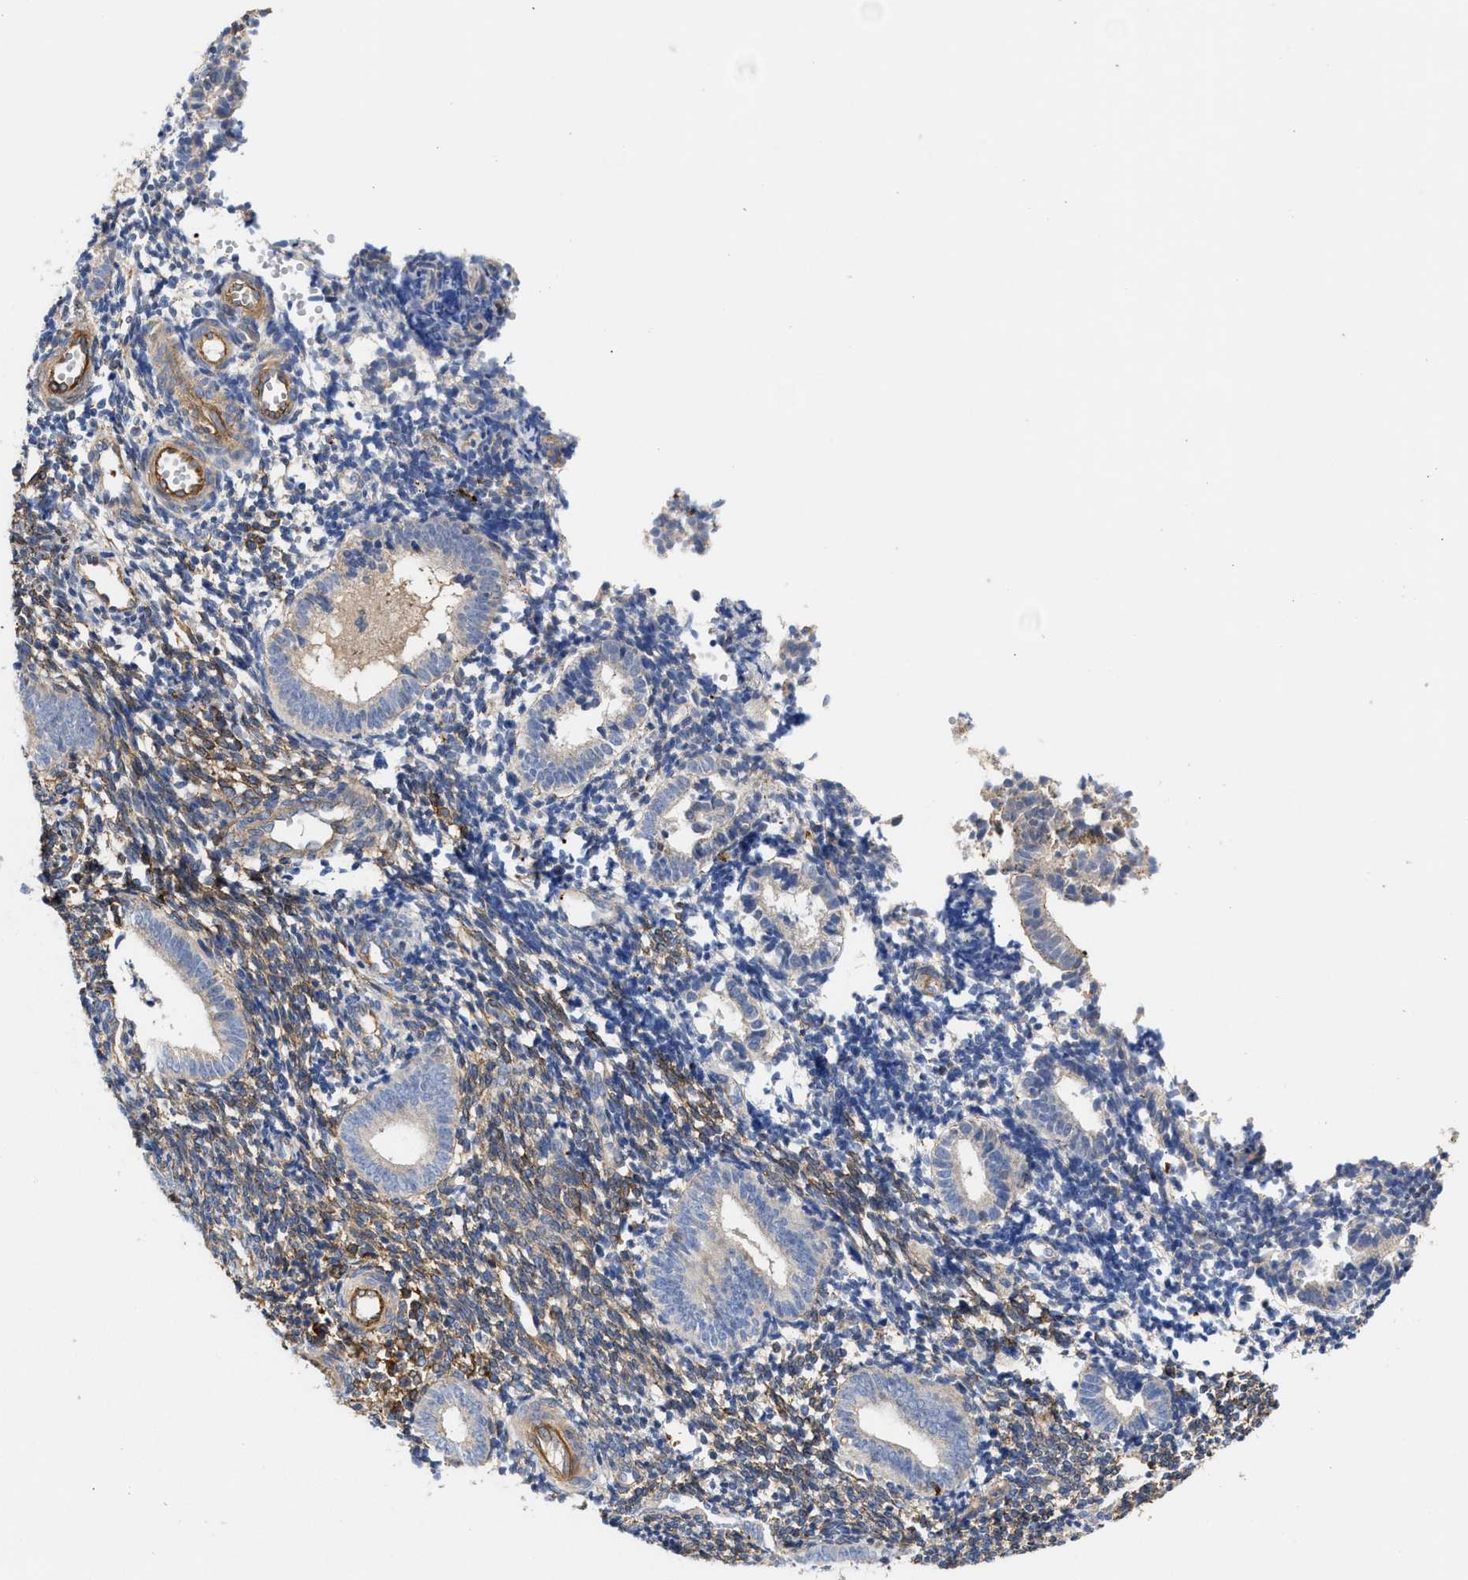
{"staining": {"intensity": "weak", "quantity": ">75%", "location": "cytoplasmic/membranous"}, "tissue": "endometrium", "cell_type": "Cells in endometrial stroma", "image_type": "normal", "snomed": [{"axis": "morphology", "description": "Normal tissue, NOS"}, {"axis": "topography", "description": "Uterus"}, {"axis": "topography", "description": "Endometrium"}], "caption": "DAB immunohistochemical staining of benign human endometrium demonstrates weak cytoplasmic/membranous protein positivity in about >75% of cells in endometrial stroma. (Stains: DAB (3,3'-diaminobenzidine) in brown, nuclei in blue, Microscopy: brightfield microscopy at high magnification).", "gene": "HS3ST5", "patient": {"sex": "female", "age": 33}}